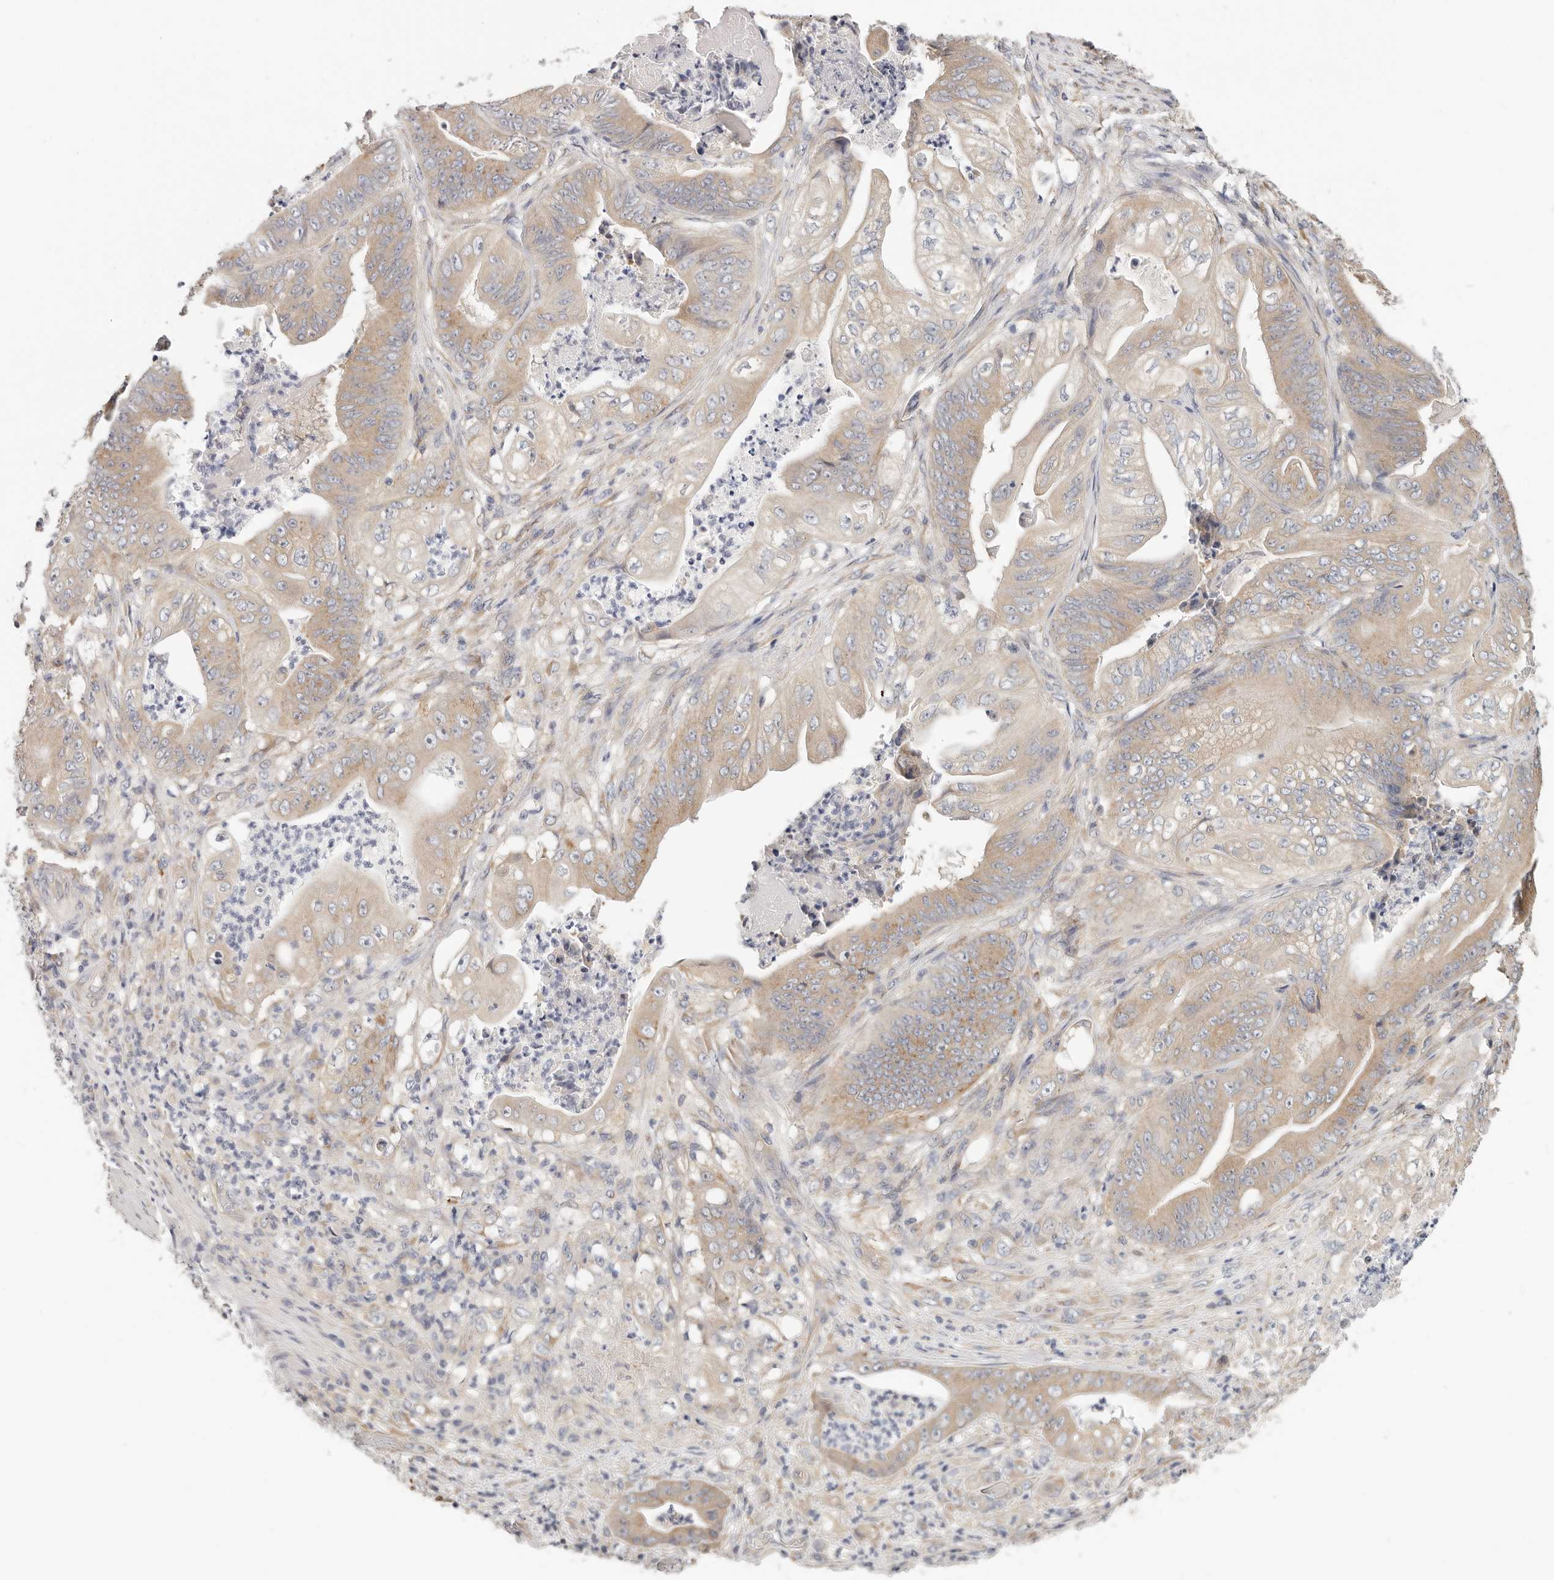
{"staining": {"intensity": "weak", "quantity": ">75%", "location": "cytoplasmic/membranous"}, "tissue": "stomach cancer", "cell_type": "Tumor cells", "image_type": "cancer", "snomed": [{"axis": "morphology", "description": "Adenocarcinoma, NOS"}, {"axis": "topography", "description": "Stomach"}], "caption": "Immunohistochemical staining of human stomach adenocarcinoma exhibits weak cytoplasmic/membranous protein staining in about >75% of tumor cells.", "gene": "AFDN", "patient": {"sex": "female", "age": 73}}